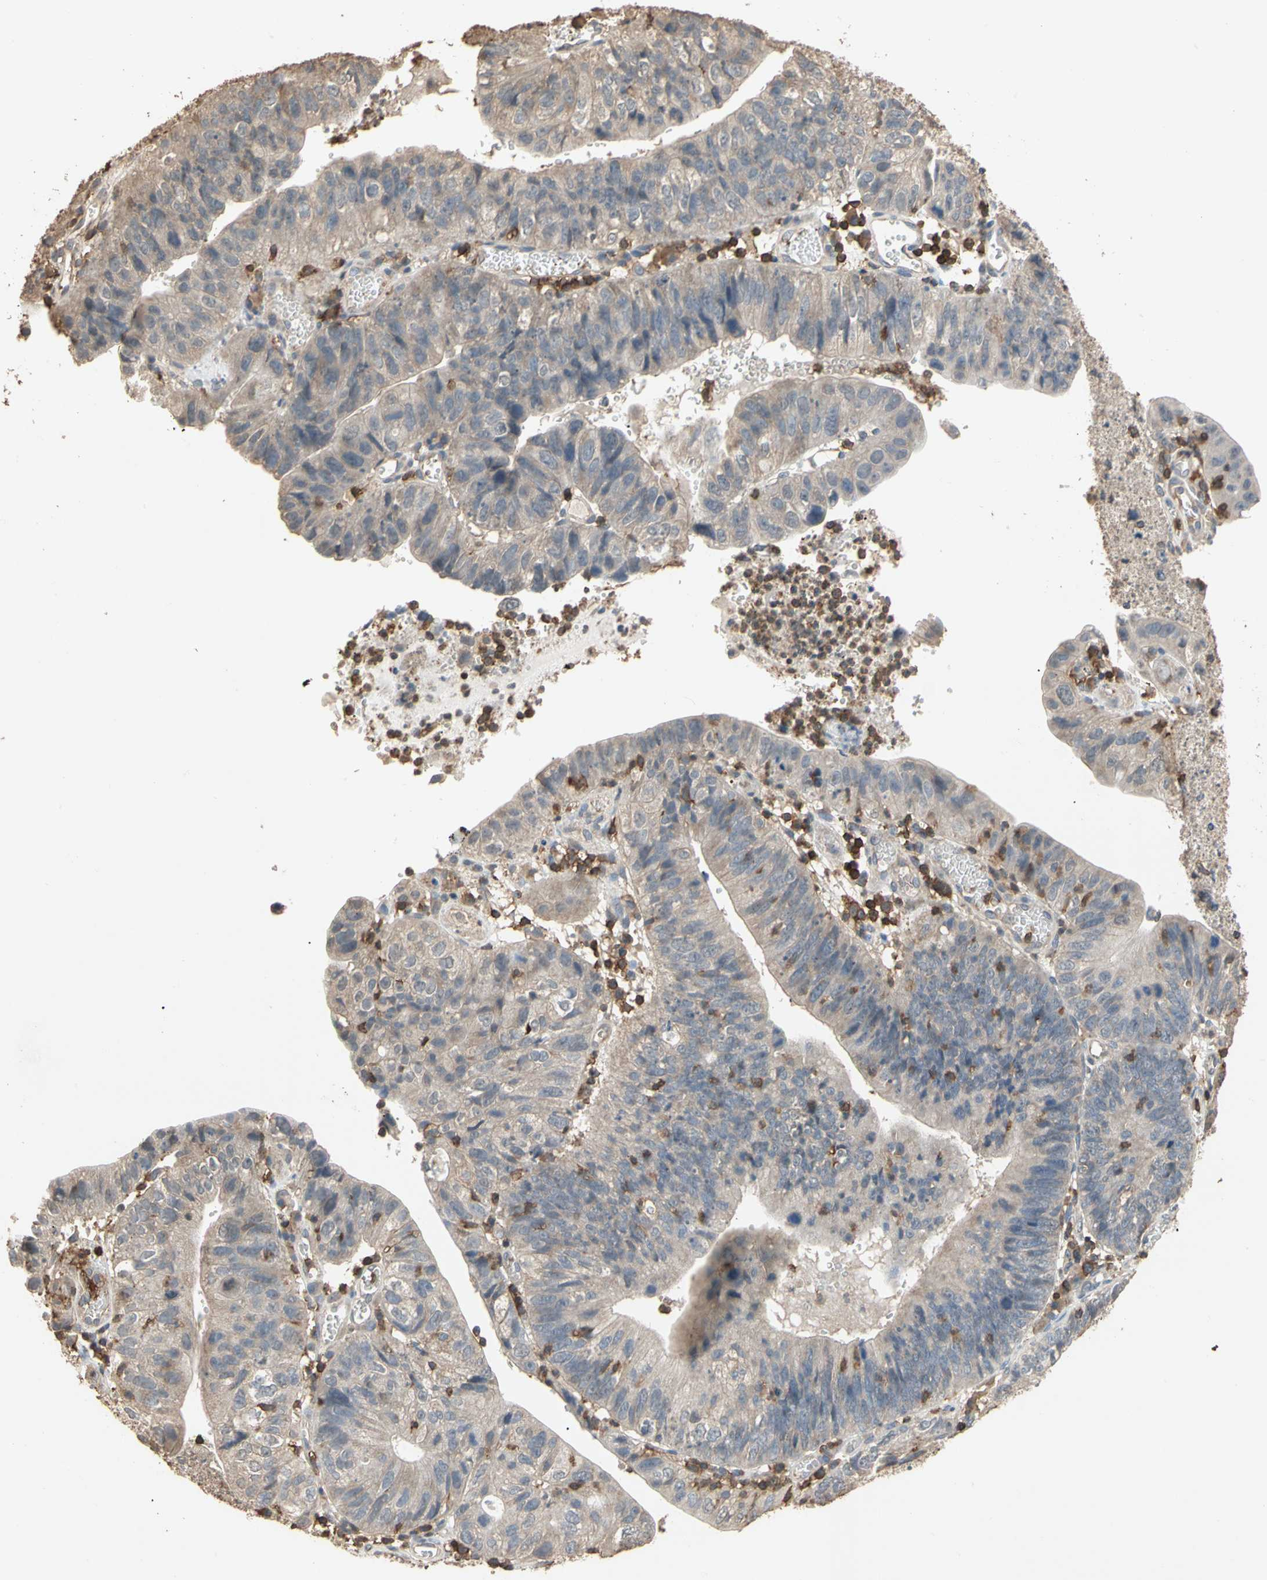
{"staining": {"intensity": "weak", "quantity": "<25%", "location": "cytoplasmic/membranous"}, "tissue": "stomach cancer", "cell_type": "Tumor cells", "image_type": "cancer", "snomed": [{"axis": "morphology", "description": "Adenocarcinoma, NOS"}, {"axis": "topography", "description": "Stomach"}], "caption": "The photomicrograph displays no significant expression in tumor cells of stomach cancer.", "gene": "MAP3K10", "patient": {"sex": "male", "age": 59}}